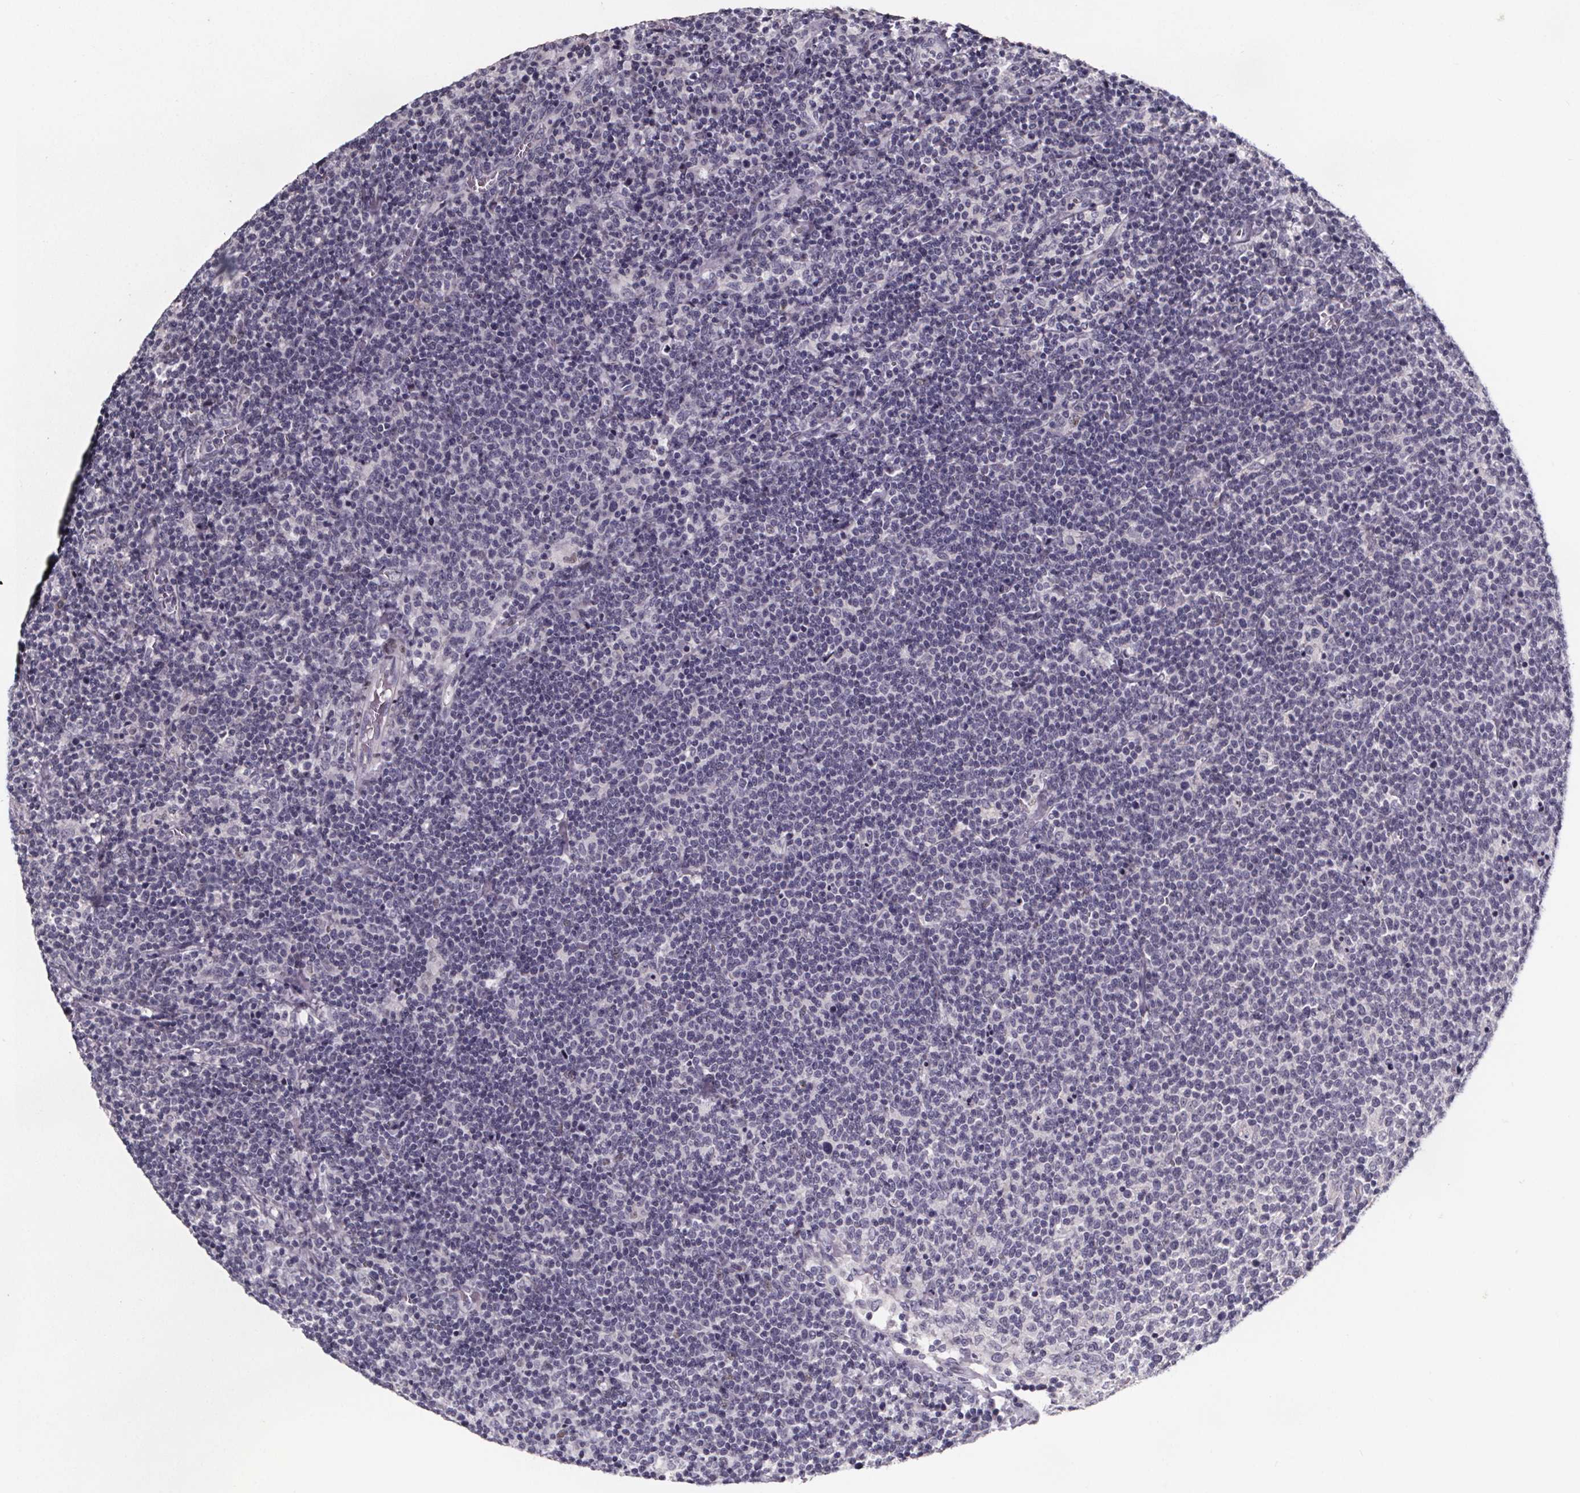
{"staining": {"intensity": "negative", "quantity": "none", "location": "none"}, "tissue": "lymphoma", "cell_type": "Tumor cells", "image_type": "cancer", "snomed": [{"axis": "morphology", "description": "Malignant lymphoma, non-Hodgkin's type, High grade"}, {"axis": "topography", "description": "Lymph node"}], "caption": "A photomicrograph of human malignant lymphoma, non-Hodgkin's type (high-grade) is negative for staining in tumor cells. Nuclei are stained in blue.", "gene": "AR", "patient": {"sex": "male", "age": 61}}